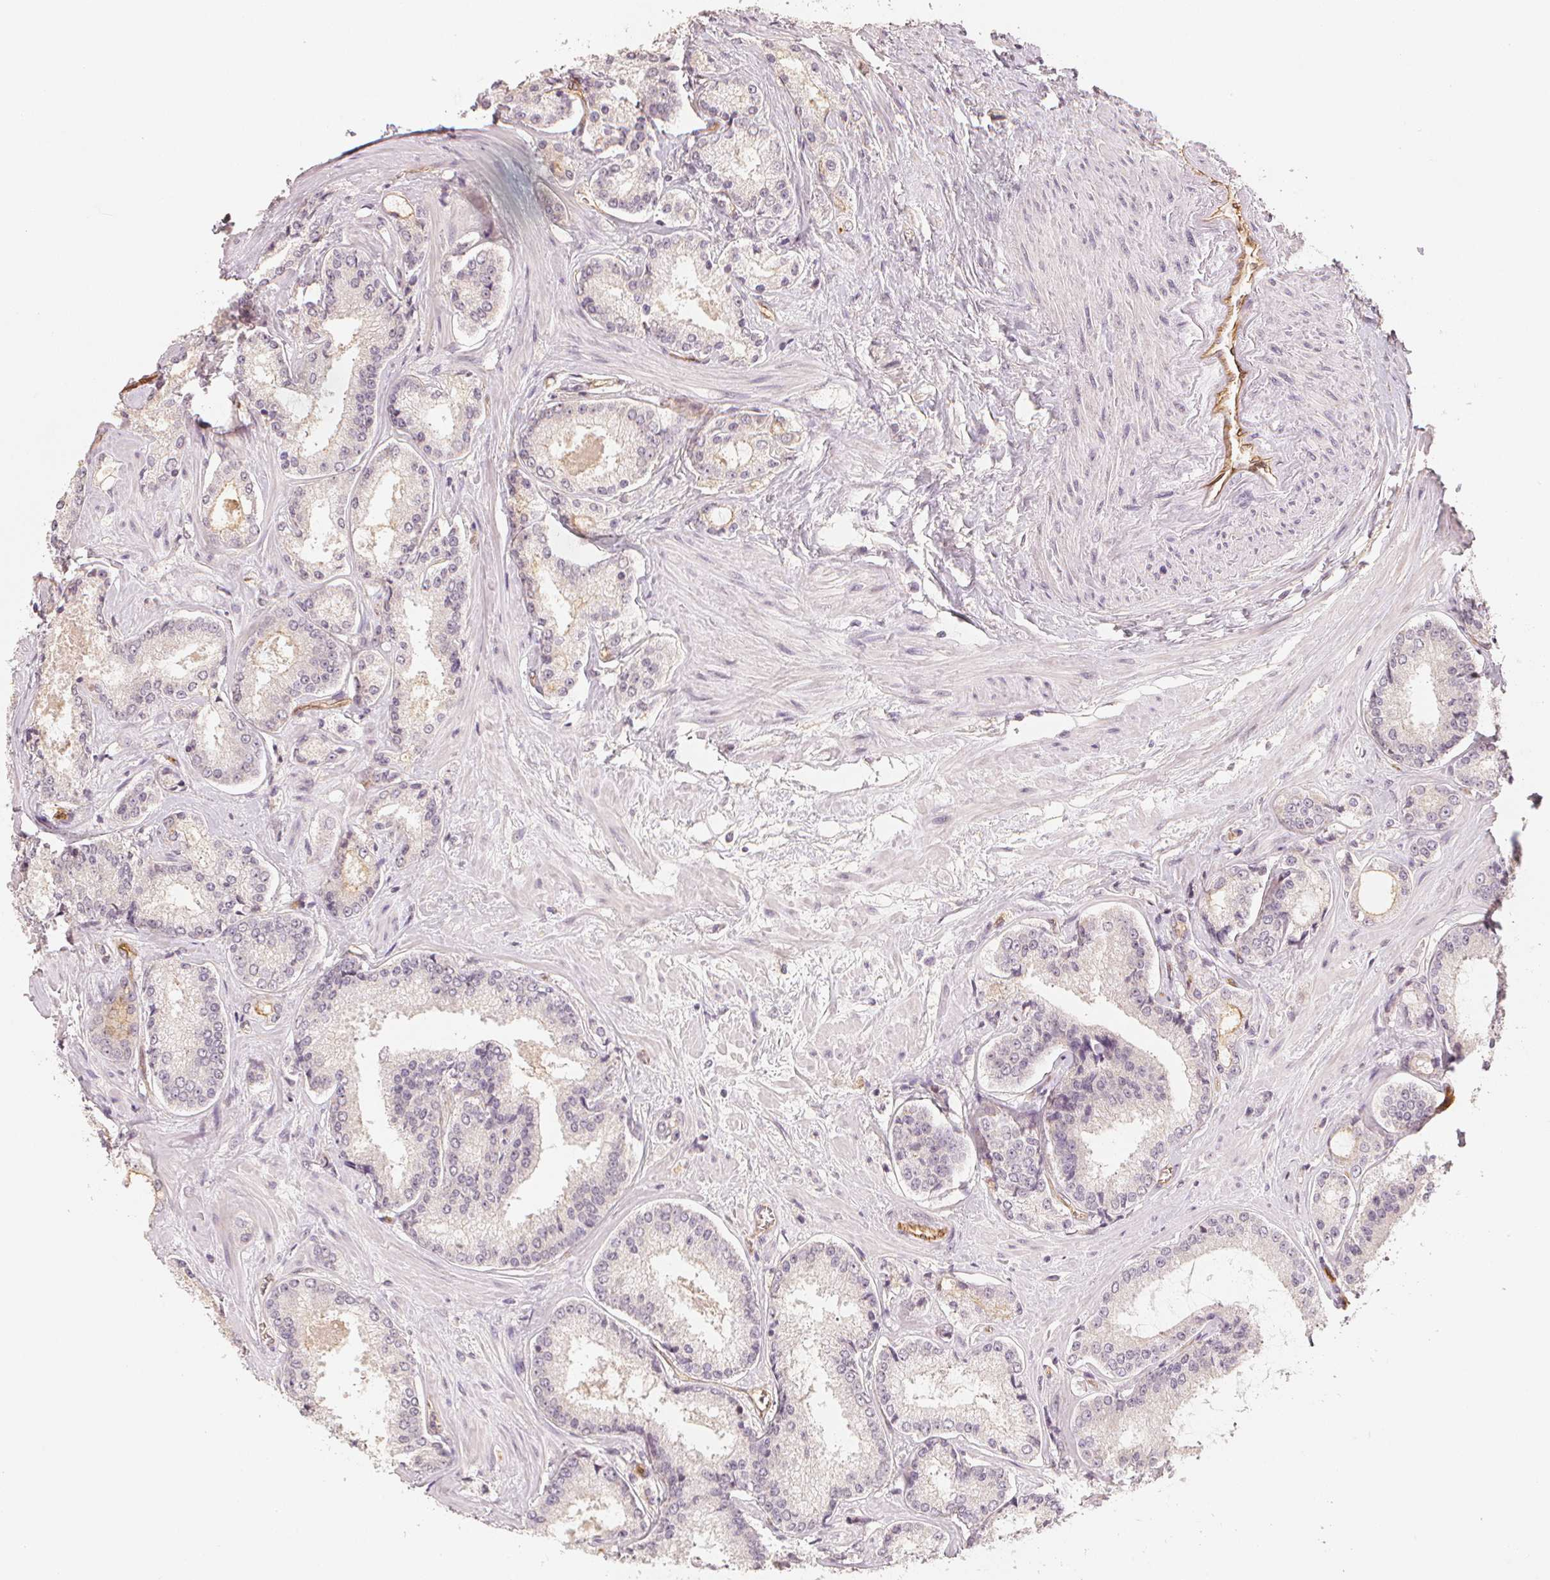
{"staining": {"intensity": "moderate", "quantity": "<25%", "location": "cytoplasmic/membranous"}, "tissue": "prostate cancer", "cell_type": "Tumor cells", "image_type": "cancer", "snomed": [{"axis": "morphology", "description": "Adenocarcinoma, Low grade"}, {"axis": "topography", "description": "Prostate"}], "caption": "An image of prostate cancer (low-grade adenocarcinoma) stained for a protein exhibits moderate cytoplasmic/membranous brown staining in tumor cells.", "gene": "CIB1", "patient": {"sex": "male", "age": 56}}